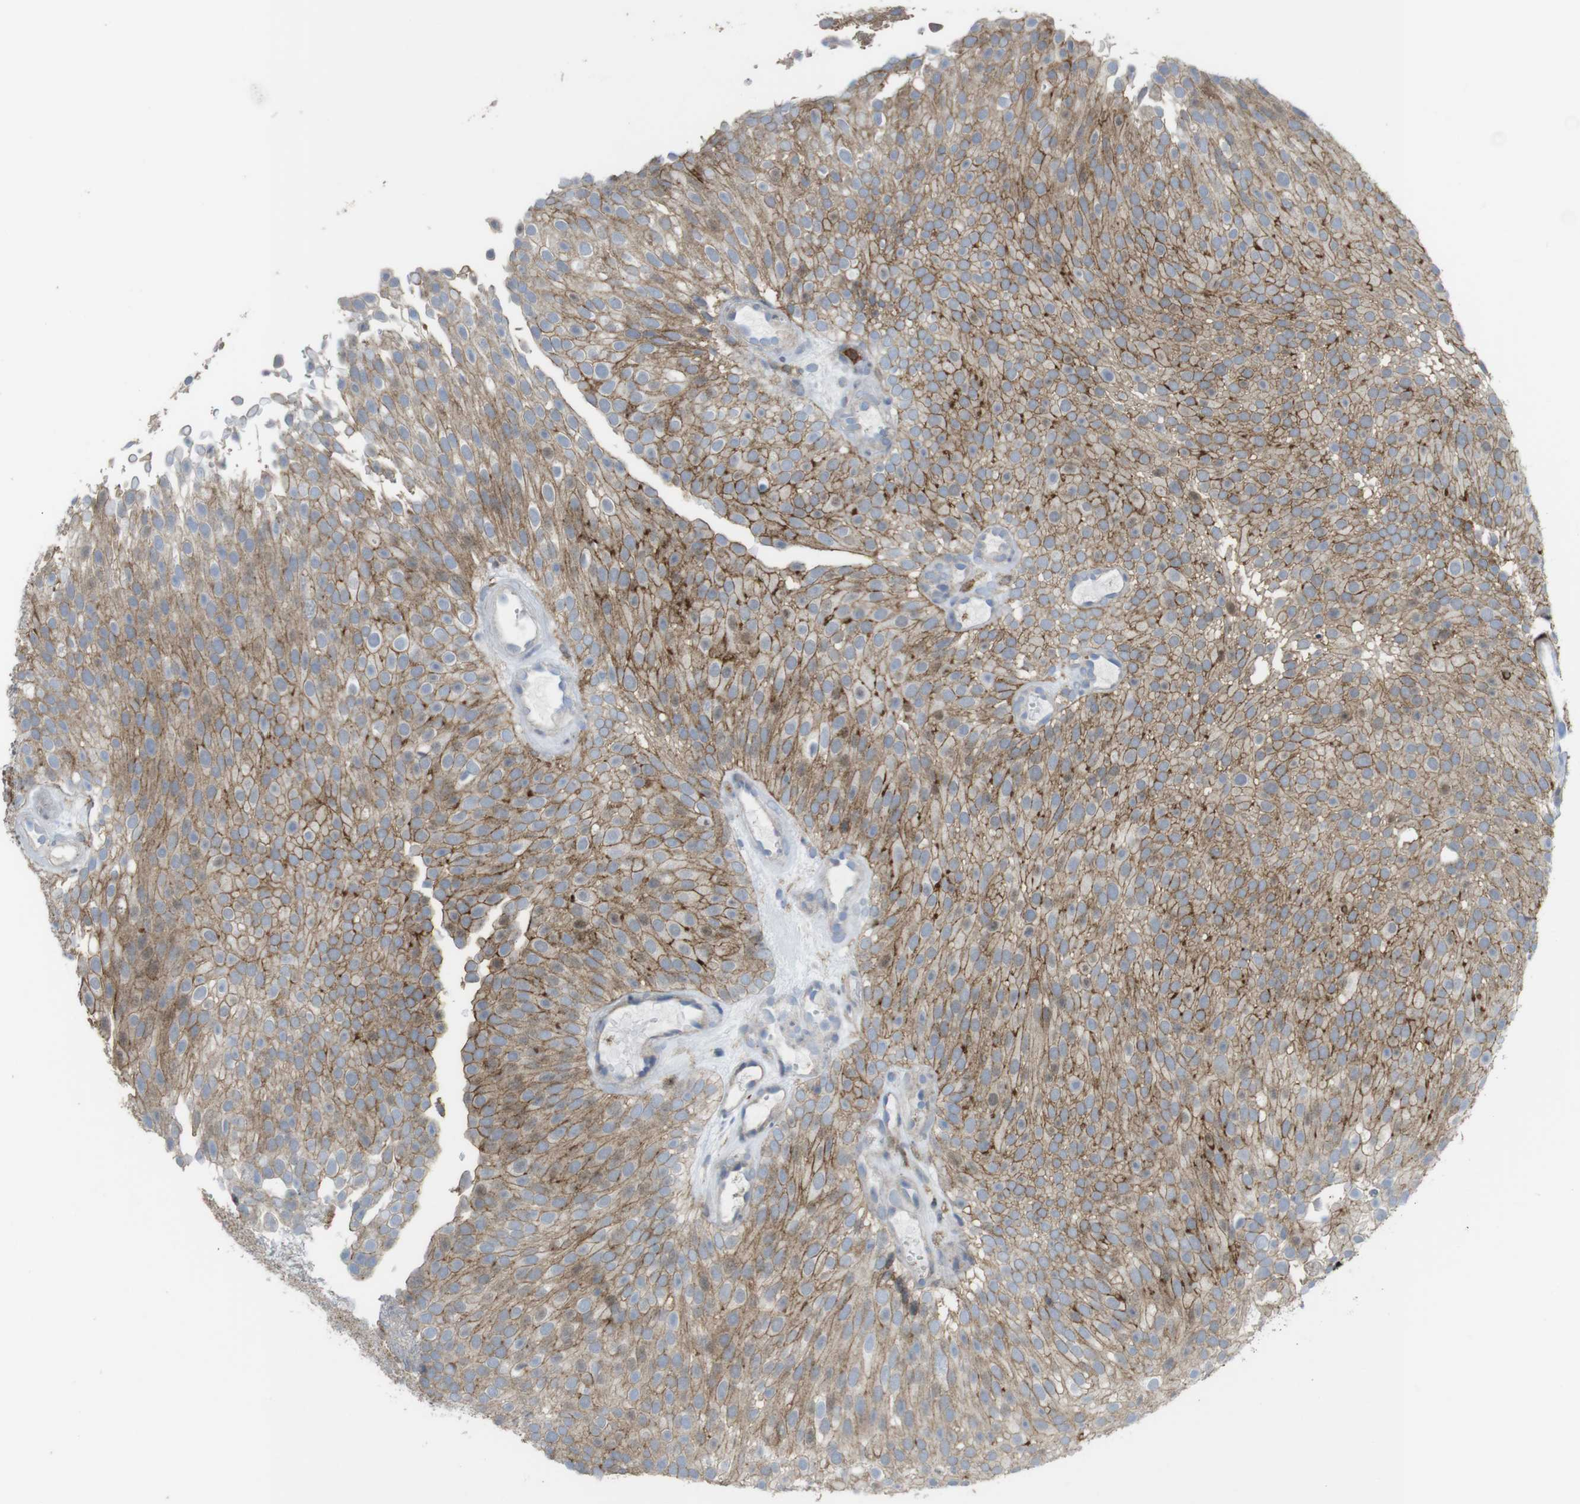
{"staining": {"intensity": "moderate", "quantity": ">75%", "location": "cytoplasmic/membranous"}, "tissue": "urothelial cancer", "cell_type": "Tumor cells", "image_type": "cancer", "snomed": [{"axis": "morphology", "description": "Urothelial carcinoma, Low grade"}, {"axis": "topography", "description": "Urinary bladder"}], "caption": "IHC micrograph of neoplastic tissue: human urothelial cancer stained using immunohistochemistry exhibits medium levels of moderate protein expression localized specifically in the cytoplasmic/membranous of tumor cells, appearing as a cytoplasmic/membranous brown color.", "gene": "PRKCD", "patient": {"sex": "male", "age": 78}}